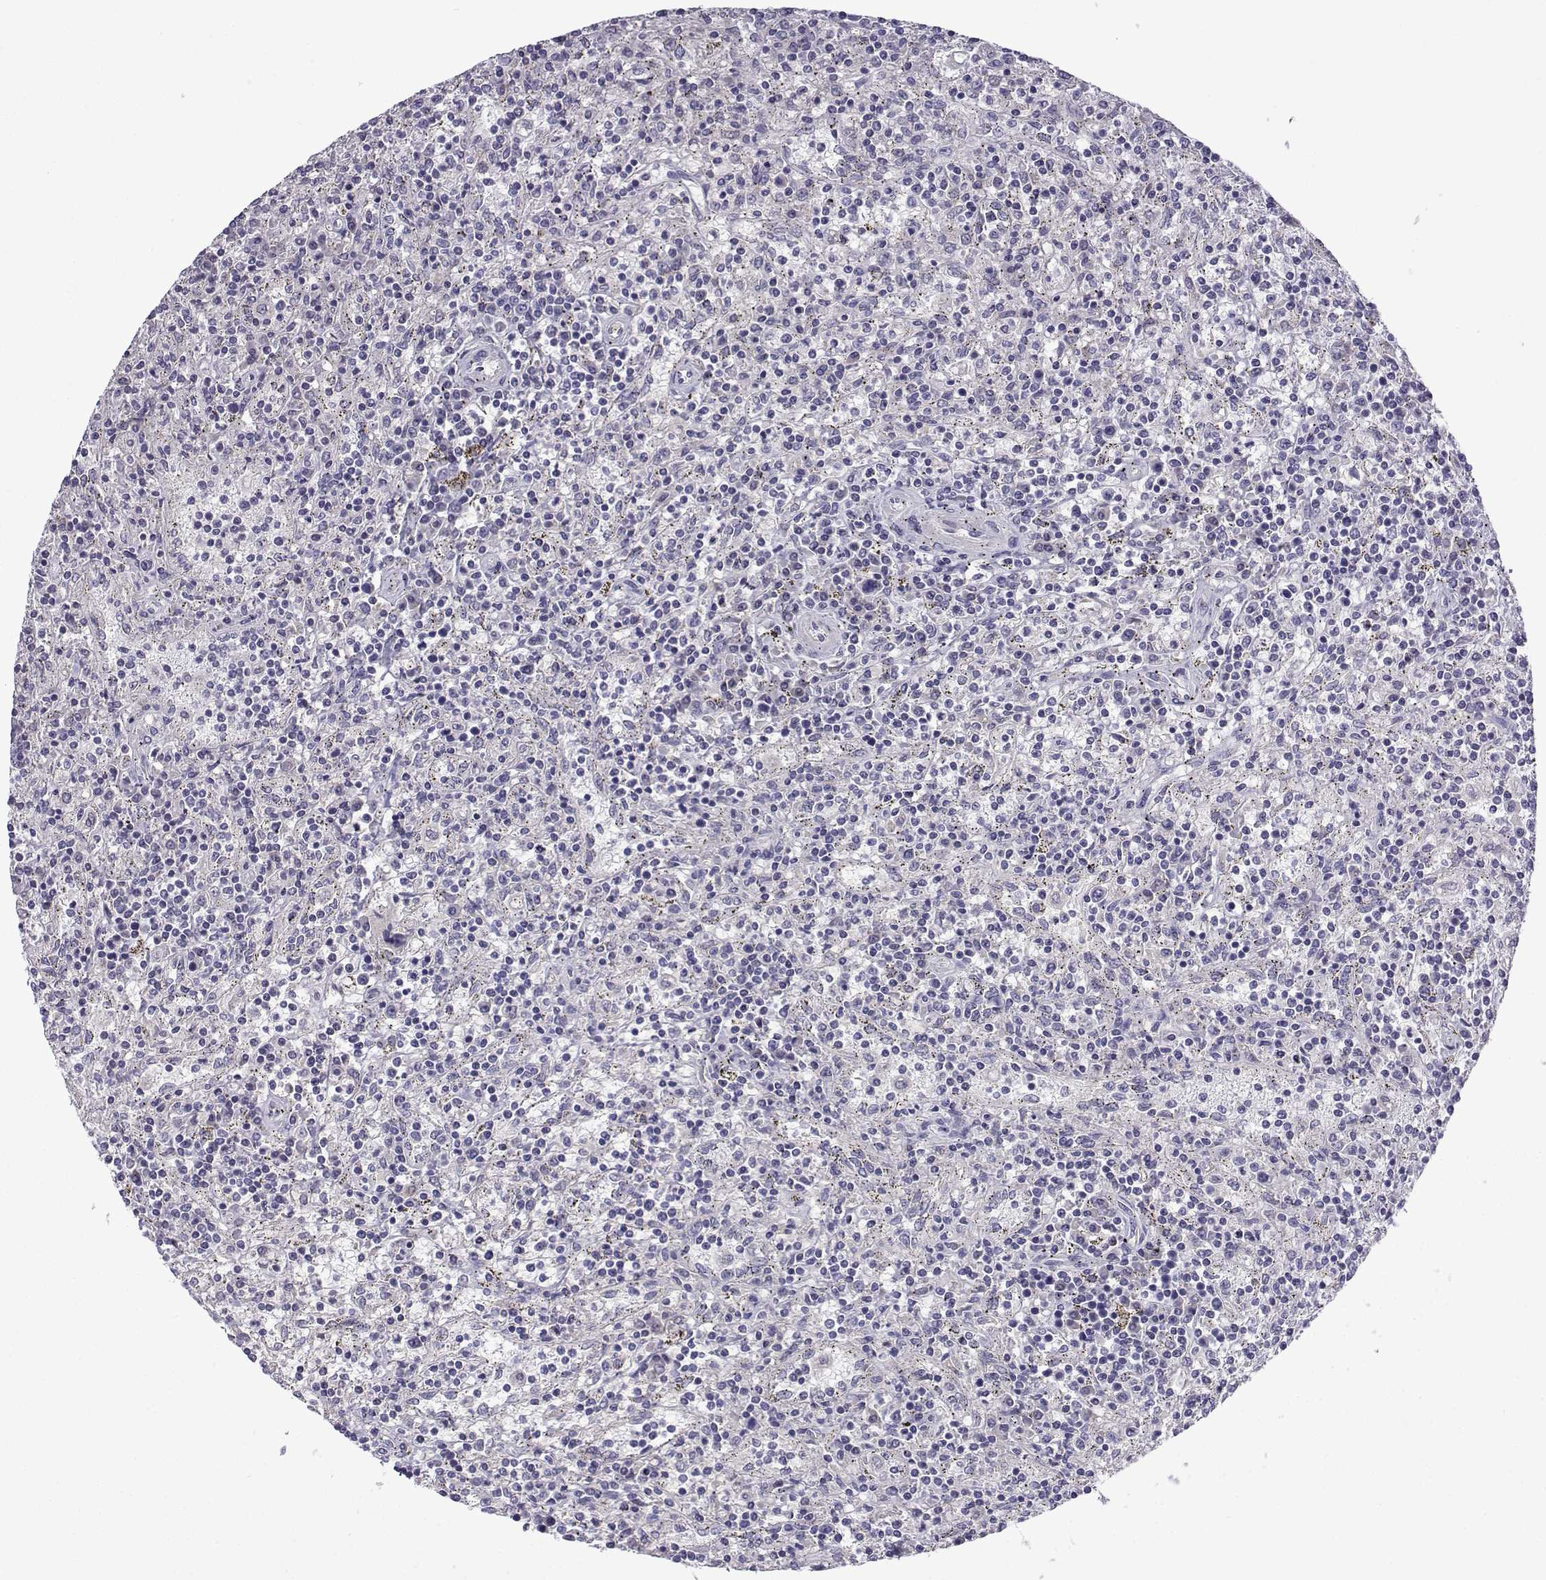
{"staining": {"intensity": "negative", "quantity": "none", "location": "none"}, "tissue": "lymphoma", "cell_type": "Tumor cells", "image_type": "cancer", "snomed": [{"axis": "morphology", "description": "Malignant lymphoma, non-Hodgkin's type, Low grade"}, {"axis": "topography", "description": "Spleen"}], "caption": "This histopathology image is of lymphoma stained with immunohistochemistry (IHC) to label a protein in brown with the nuclei are counter-stained blue. There is no staining in tumor cells.", "gene": "SPACA7", "patient": {"sex": "male", "age": 62}}